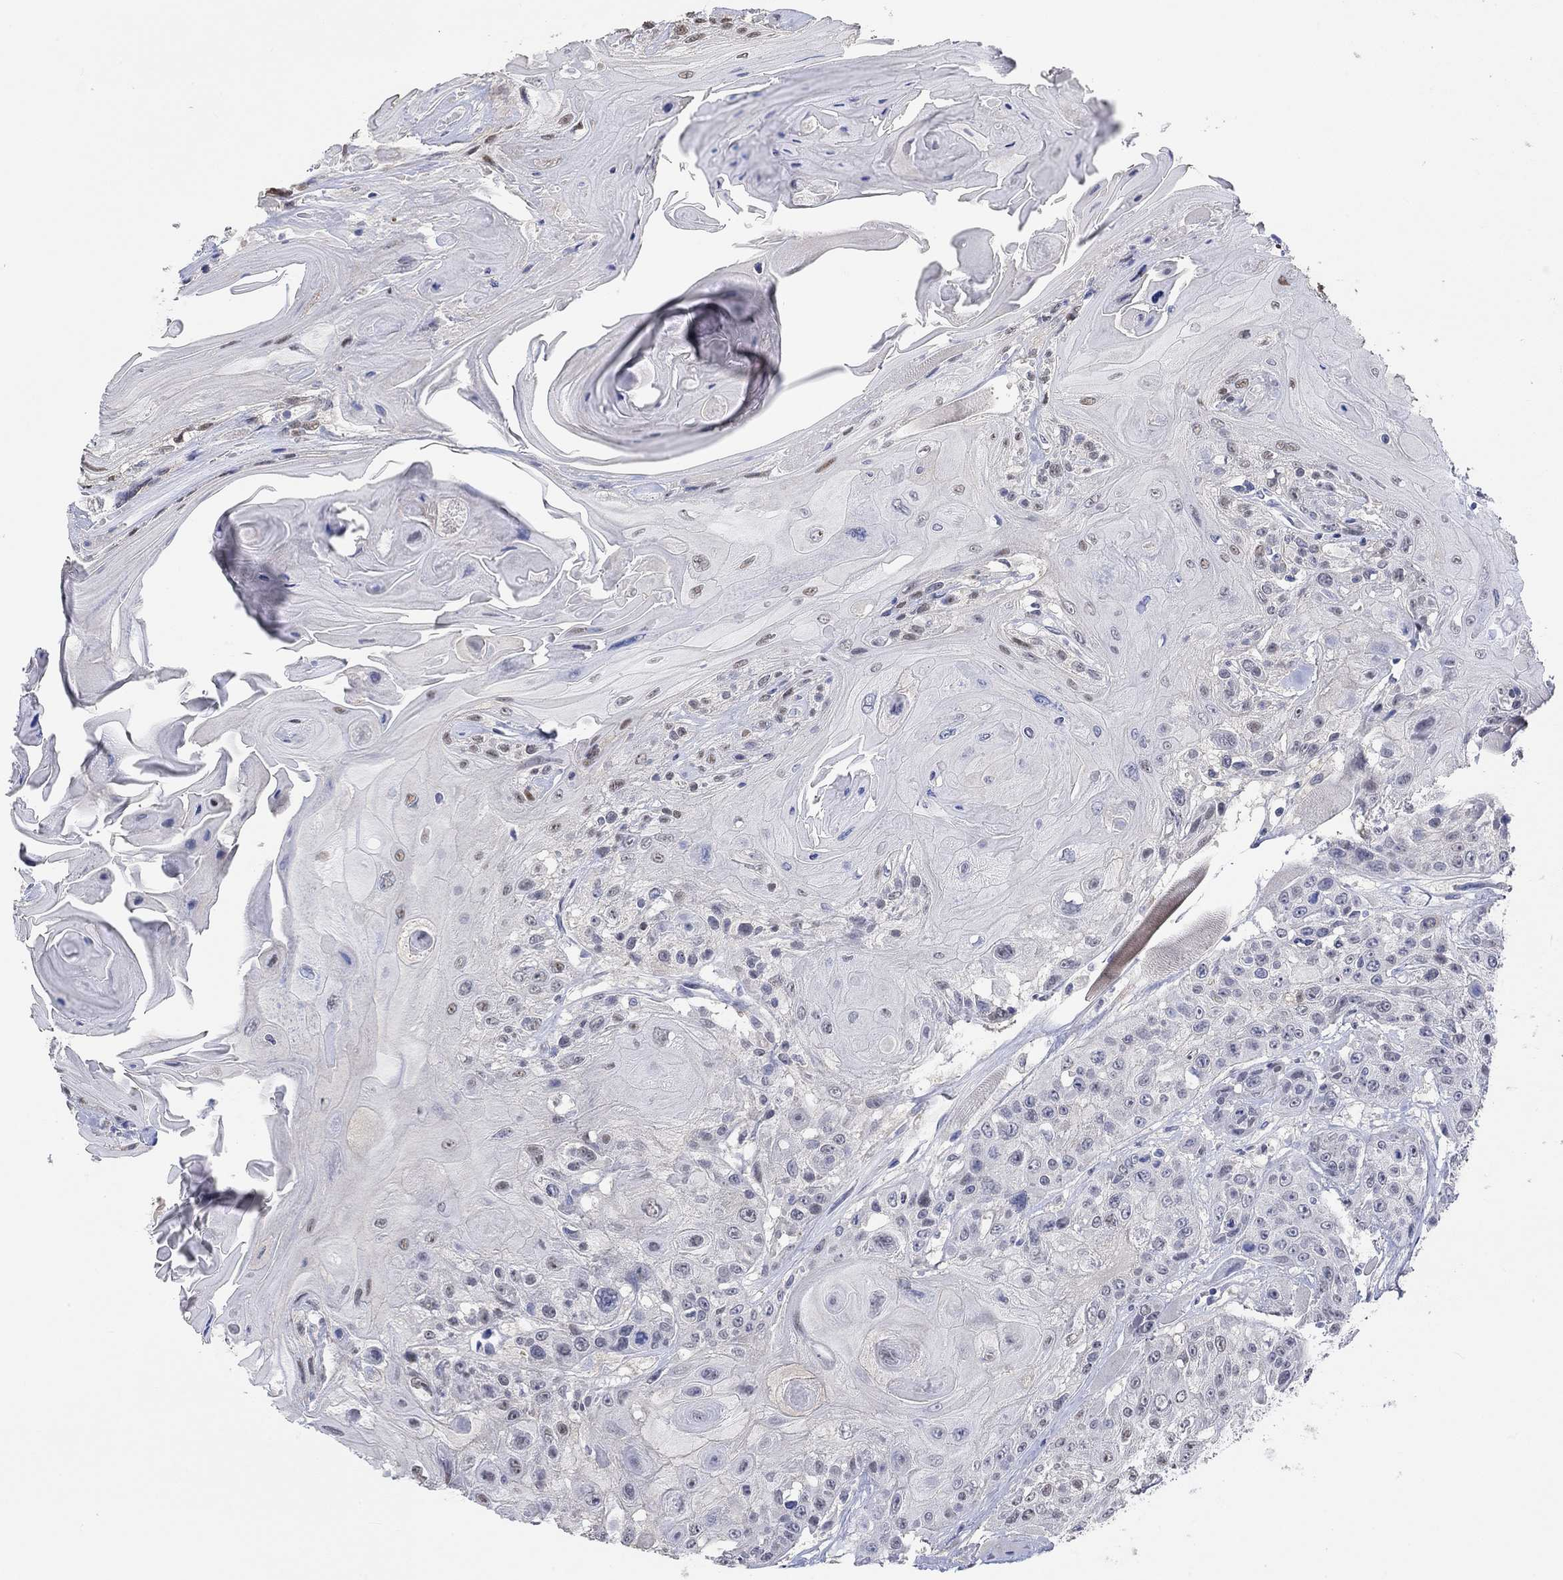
{"staining": {"intensity": "weak", "quantity": "<25%", "location": "nuclear"}, "tissue": "head and neck cancer", "cell_type": "Tumor cells", "image_type": "cancer", "snomed": [{"axis": "morphology", "description": "Squamous cell carcinoma, NOS"}, {"axis": "topography", "description": "Head-Neck"}], "caption": "The photomicrograph demonstrates no staining of tumor cells in squamous cell carcinoma (head and neck).", "gene": "PNMA5", "patient": {"sex": "female", "age": 59}}